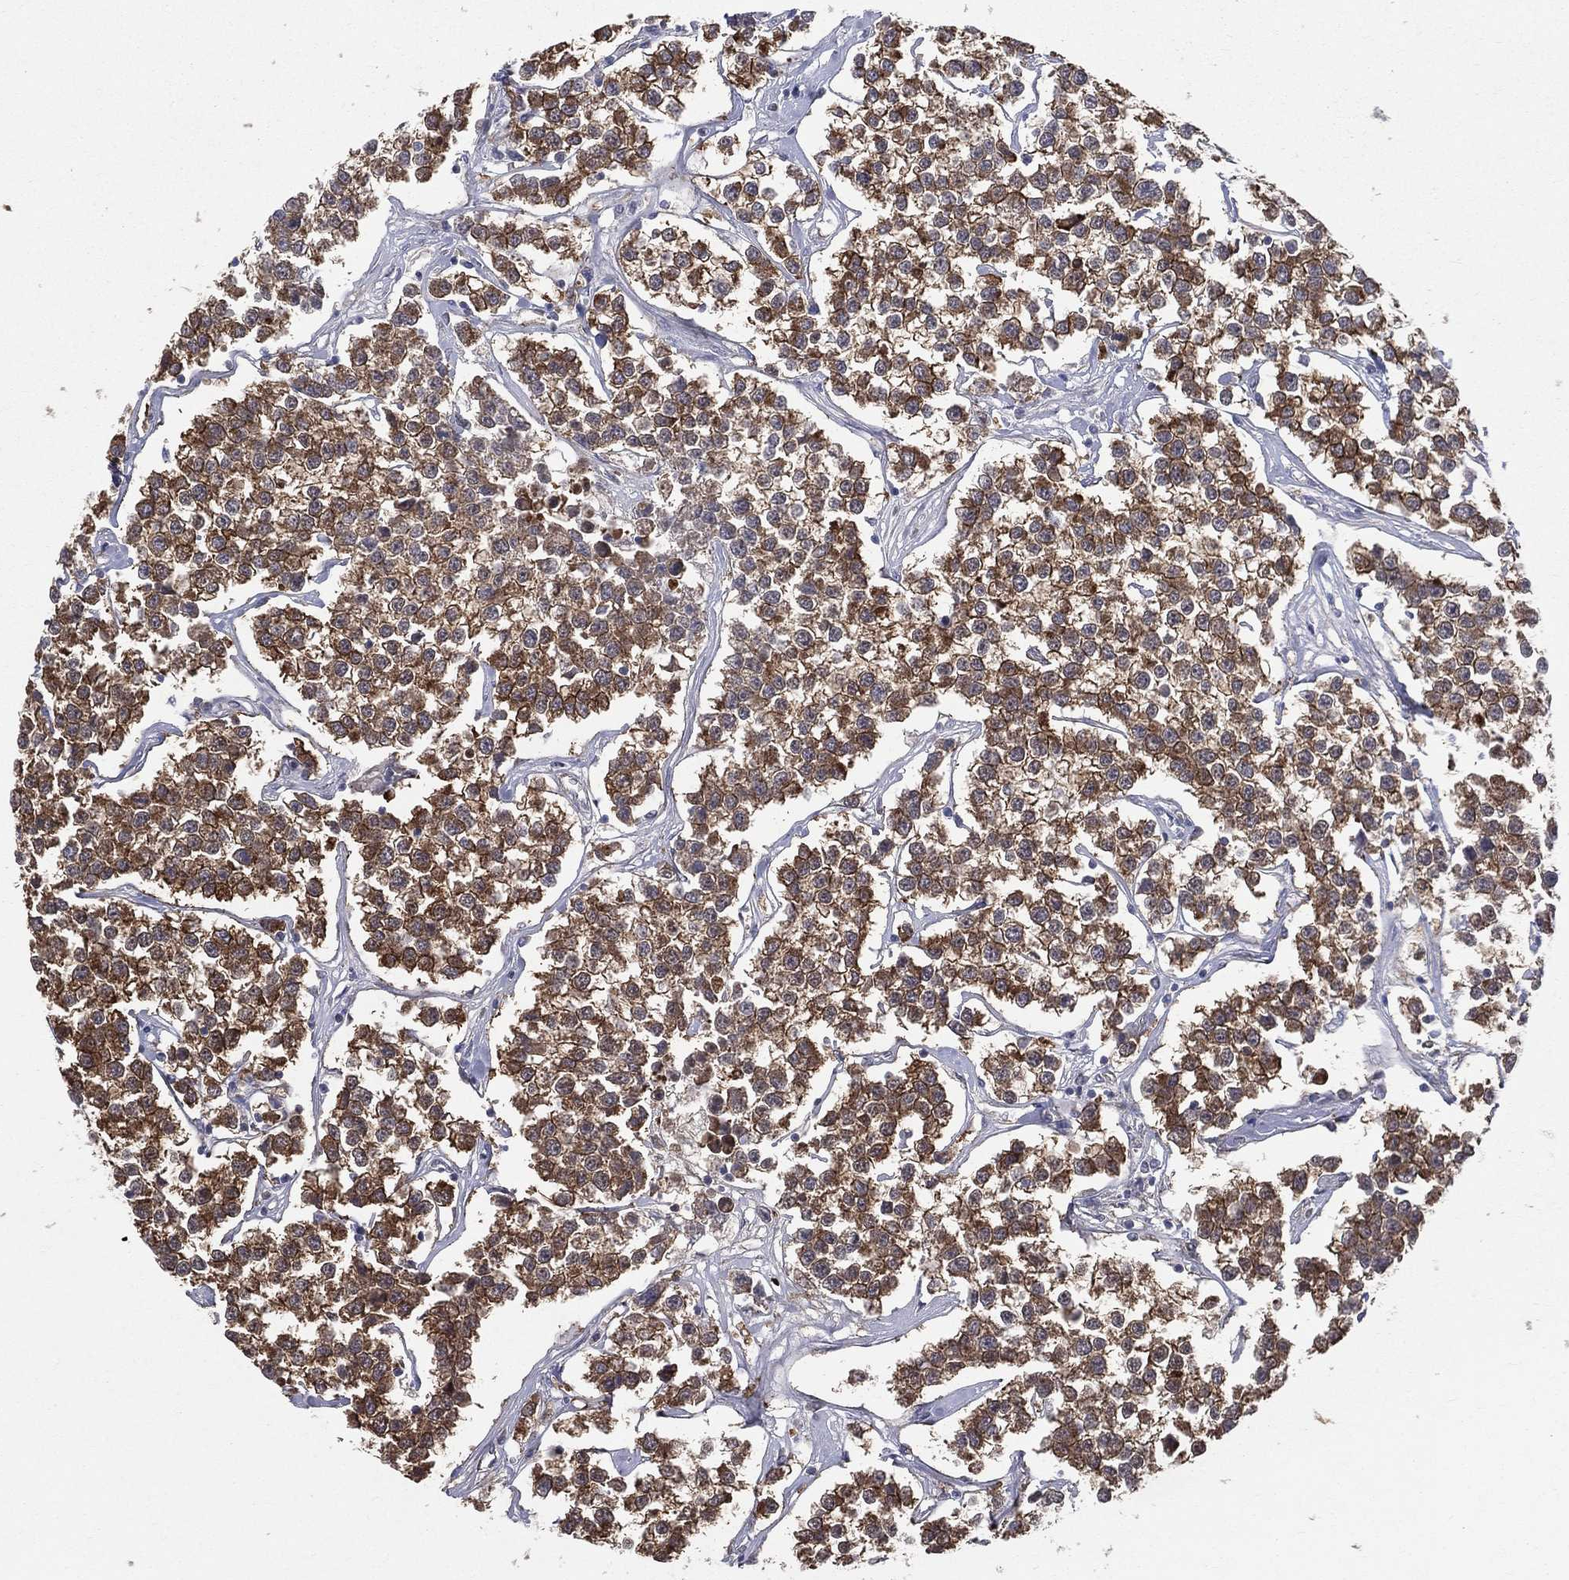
{"staining": {"intensity": "strong", "quantity": ">75%", "location": "cytoplasmic/membranous"}, "tissue": "testis cancer", "cell_type": "Tumor cells", "image_type": "cancer", "snomed": [{"axis": "morphology", "description": "Seminoma, NOS"}, {"axis": "topography", "description": "Testis"}], "caption": "The immunohistochemical stain highlights strong cytoplasmic/membranous expression in tumor cells of testis seminoma tissue. The protein of interest is shown in brown color, while the nuclei are stained blue.", "gene": "POMZP3", "patient": {"sex": "male", "age": 59}}